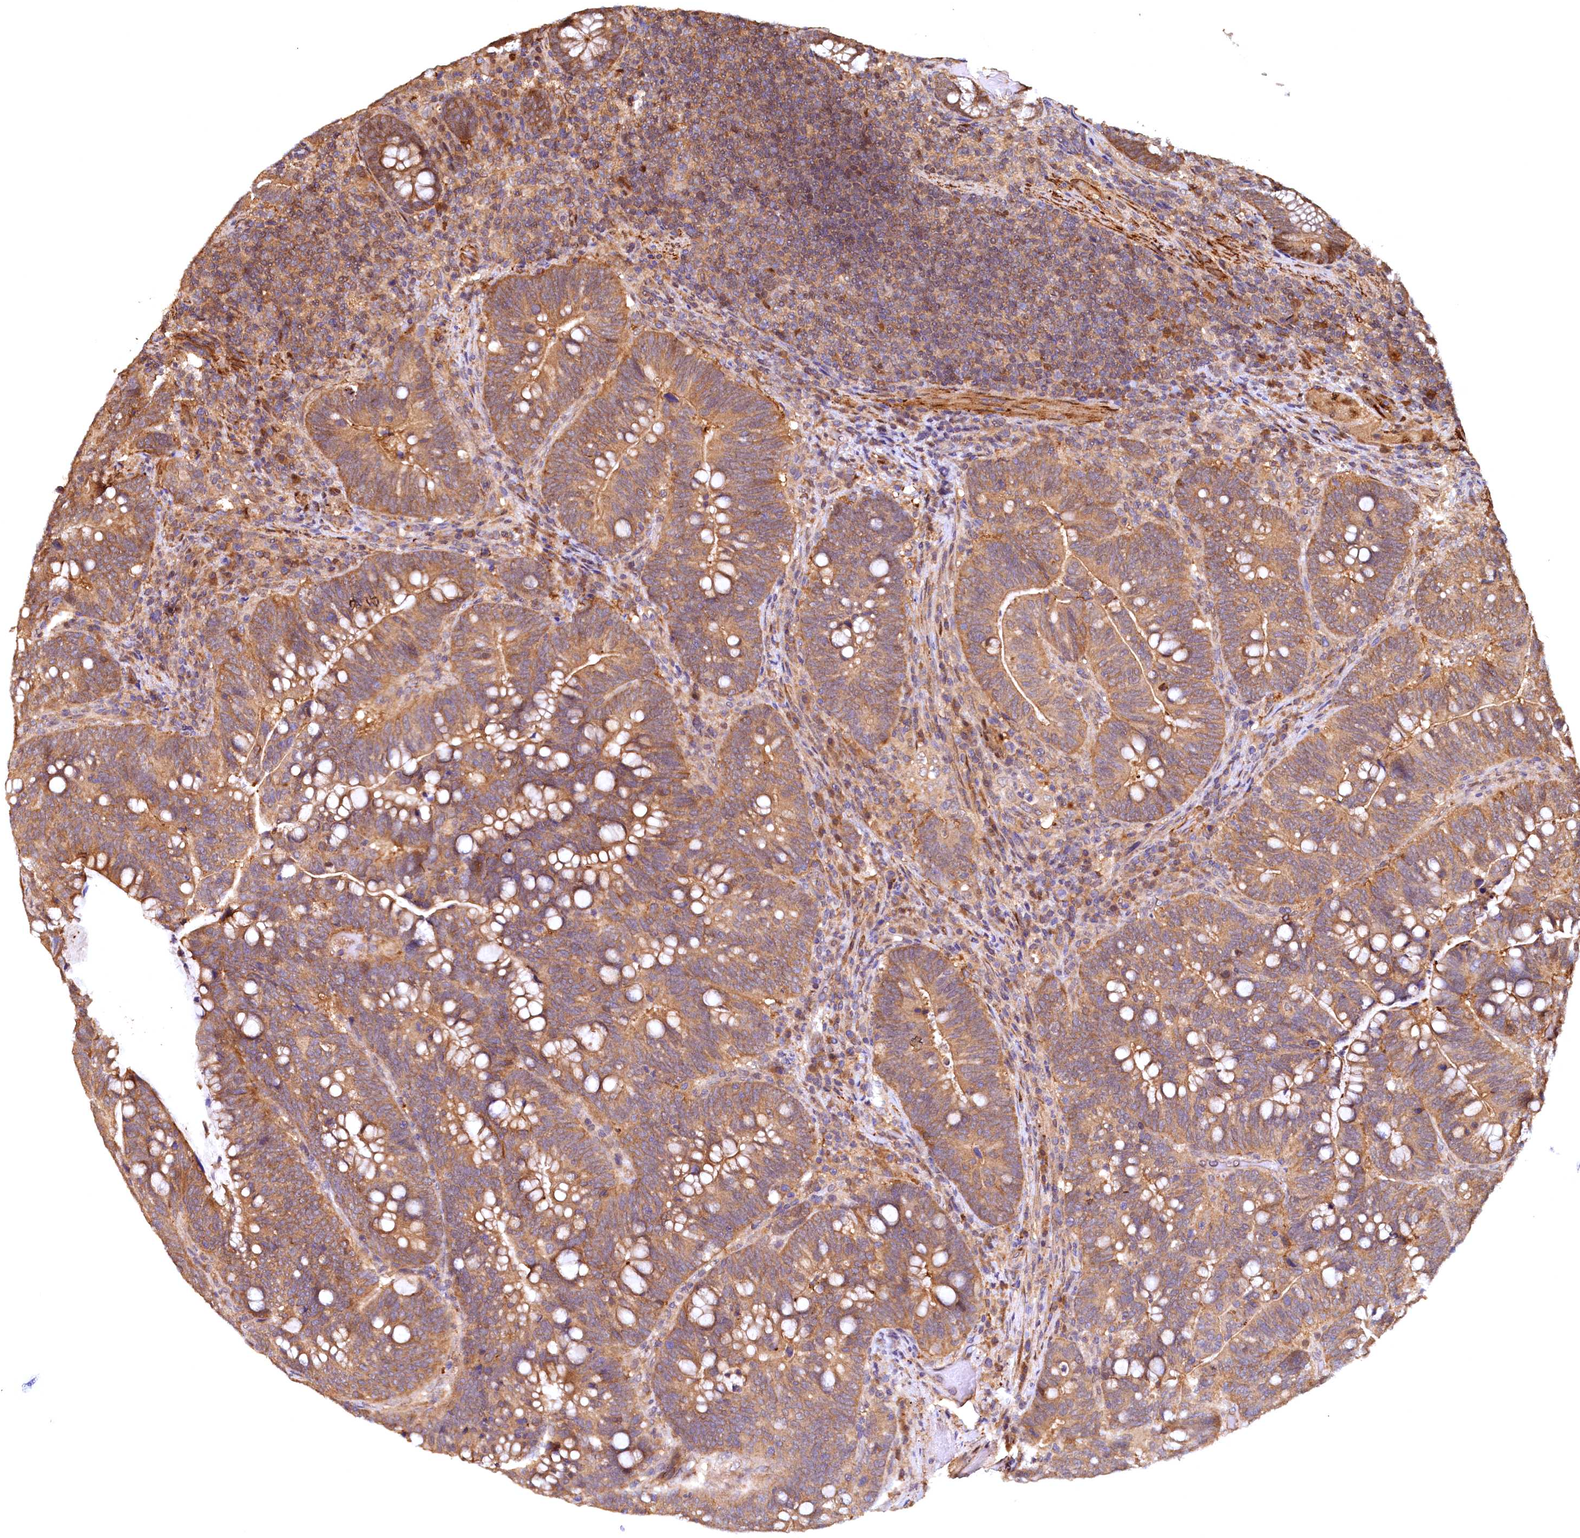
{"staining": {"intensity": "moderate", "quantity": ">75%", "location": "cytoplasmic/membranous"}, "tissue": "colorectal cancer", "cell_type": "Tumor cells", "image_type": "cancer", "snomed": [{"axis": "morphology", "description": "Normal tissue, NOS"}, {"axis": "morphology", "description": "Adenocarcinoma, NOS"}, {"axis": "topography", "description": "Colon"}], "caption": "Brown immunohistochemical staining in human adenocarcinoma (colorectal) demonstrates moderate cytoplasmic/membranous expression in approximately >75% of tumor cells.", "gene": "UBL7", "patient": {"sex": "female", "age": 66}}